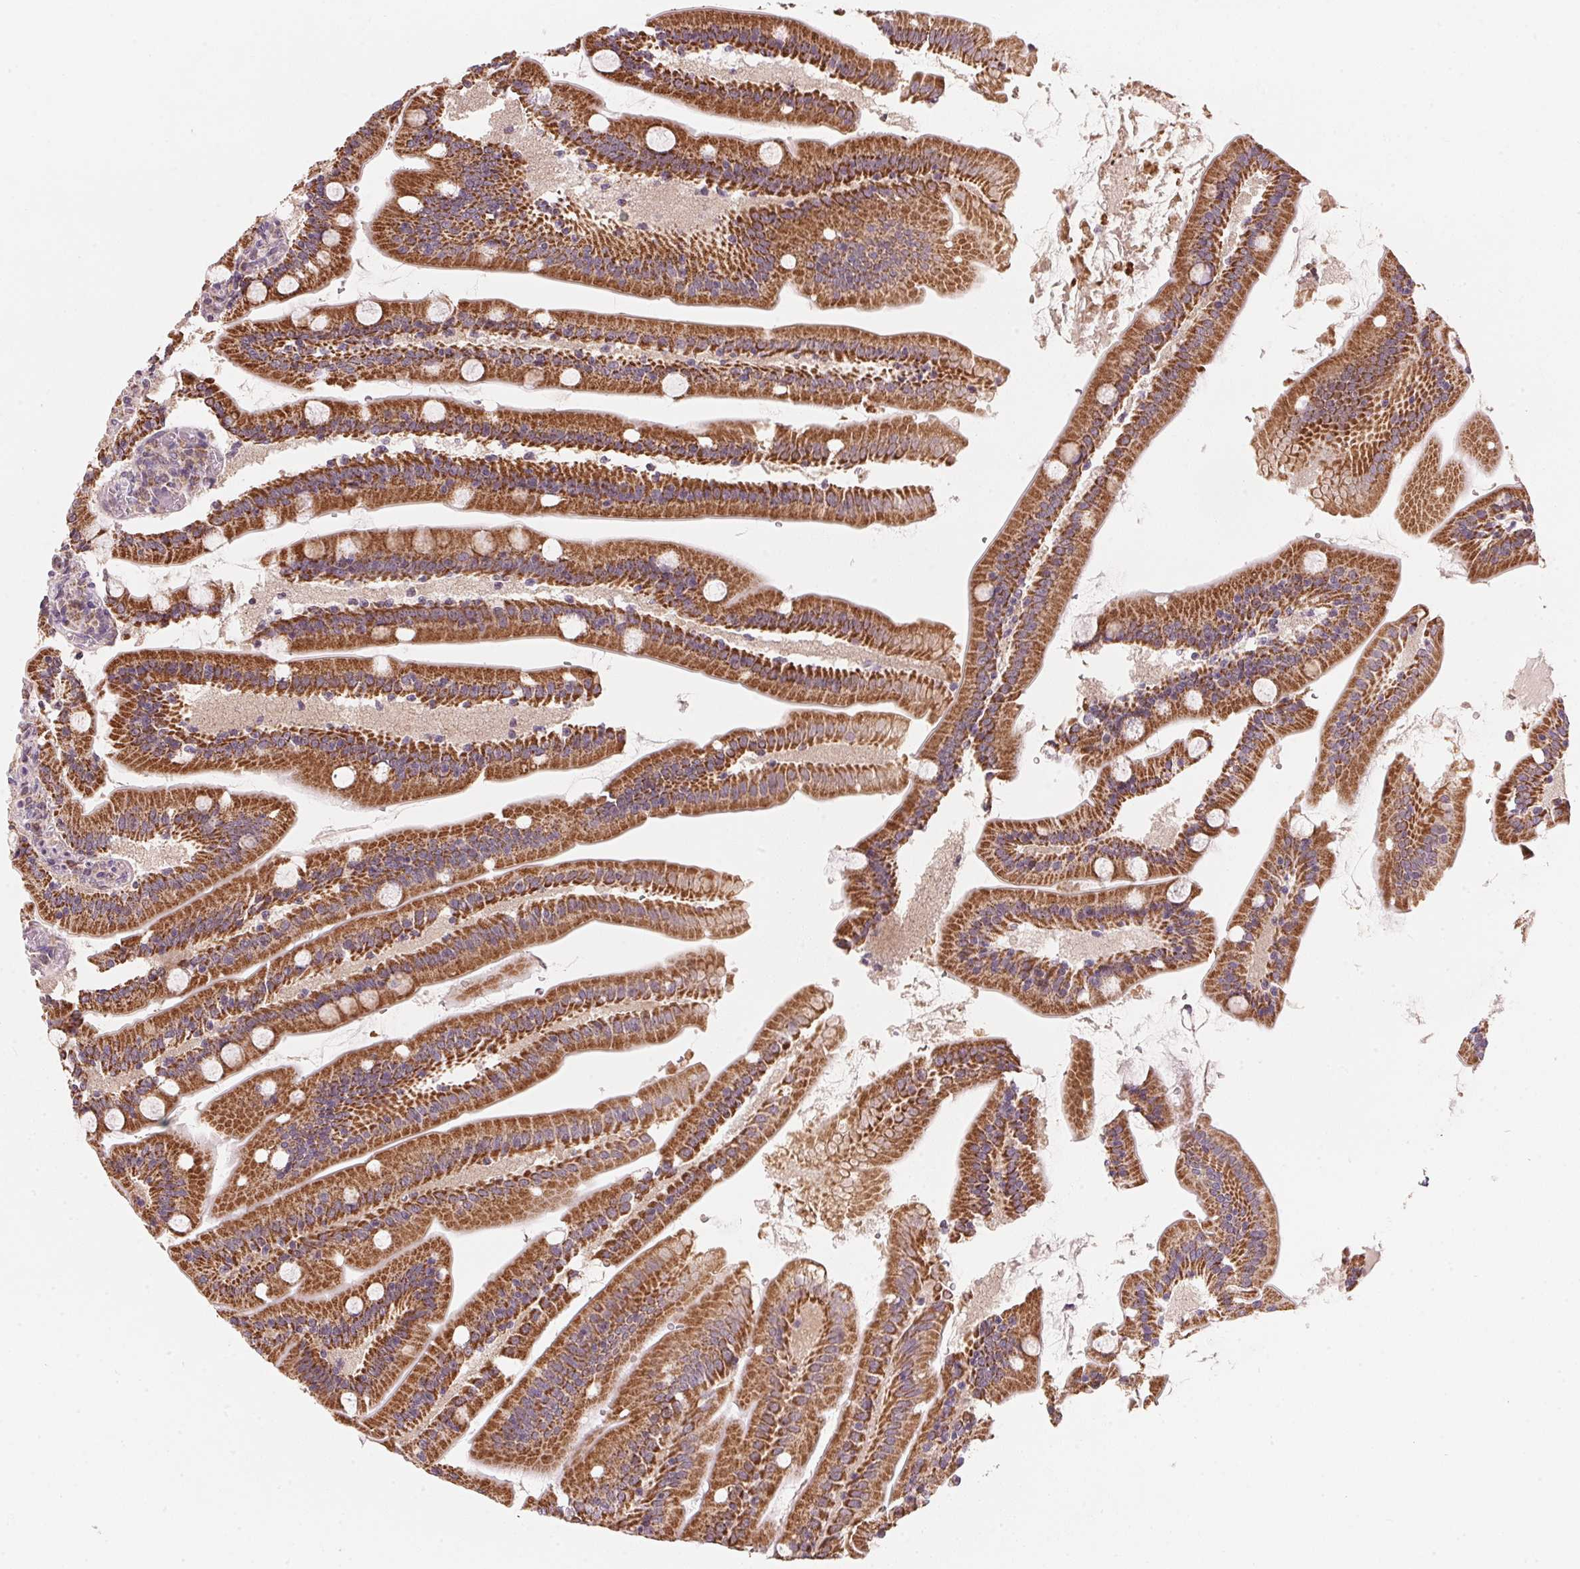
{"staining": {"intensity": "strong", "quantity": ">75%", "location": "cytoplasmic/membranous"}, "tissue": "small intestine", "cell_type": "Glandular cells", "image_type": "normal", "snomed": [{"axis": "morphology", "description": "Normal tissue, NOS"}, {"axis": "topography", "description": "Small intestine"}], "caption": "Brown immunohistochemical staining in unremarkable human small intestine reveals strong cytoplasmic/membranous expression in approximately >75% of glandular cells.", "gene": "COQ7", "patient": {"sex": "male", "age": 37}}